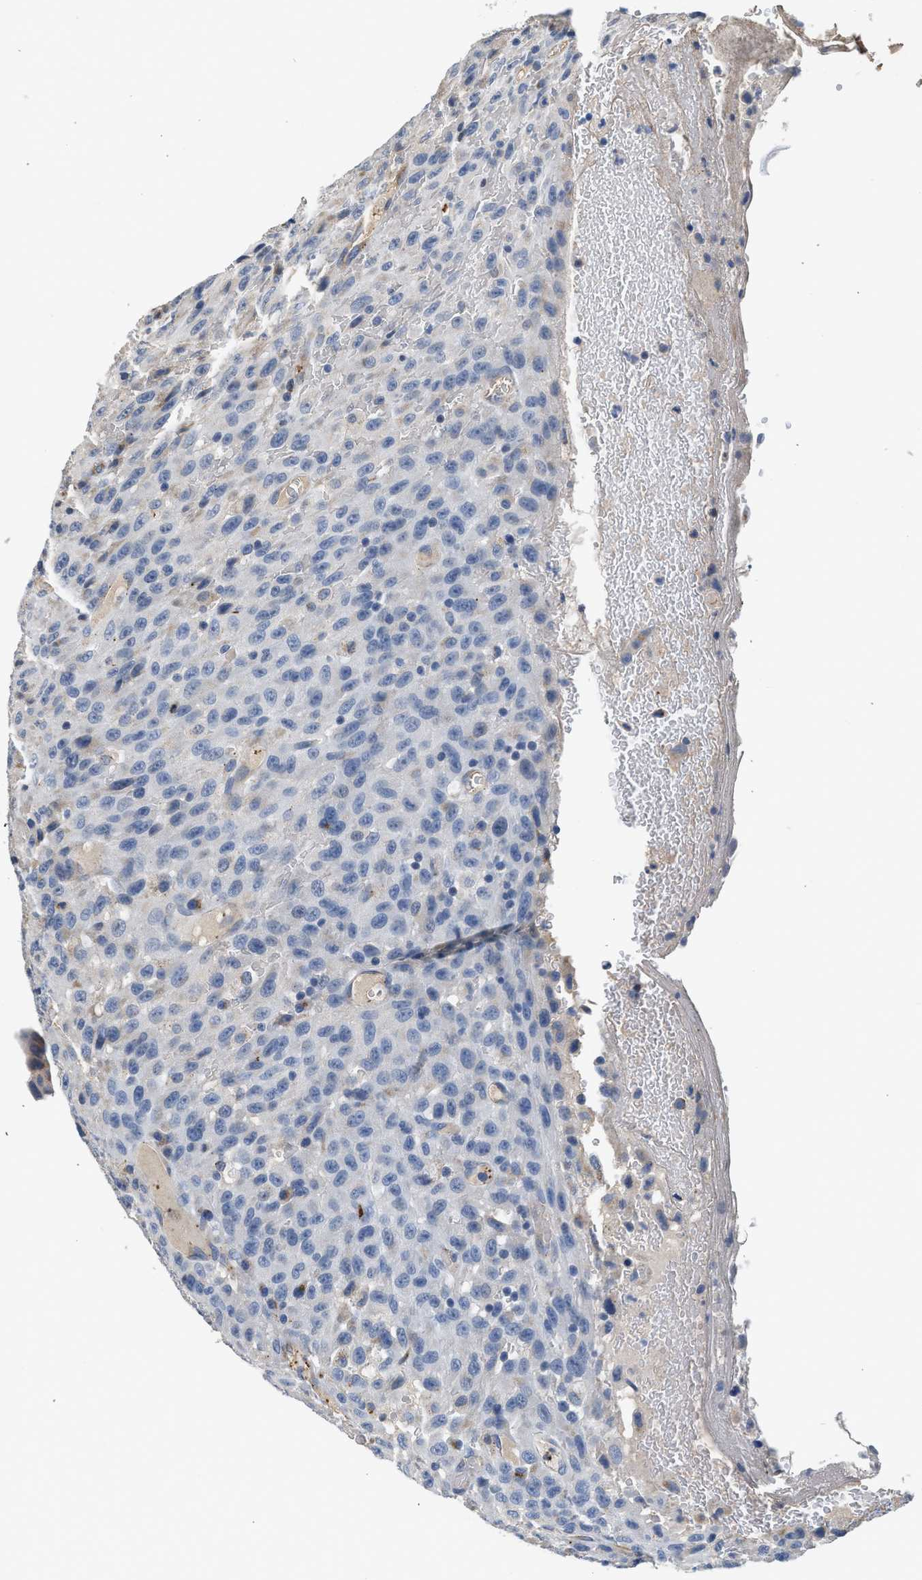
{"staining": {"intensity": "weak", "quantity": "<25%", "location": "cytoplasmic/membranous"}, "tissue": "urothelial cancer", "cell_type": "Tumor cells", "image_type": "cancer", "snomed": [{"axis": "morphology", "description": "Urothelial carcinoma, High grade"}, {"axis": "topography", "description": "Urinary bladder"}], "caption": "This is a histopathology image of immunohistochemistry (IHC) staining of high-grade urothelial carcinoma, which shows no staining in tumor cells.", "gene": "PIM1", "patient": {"sex": "male", "age": 66}}